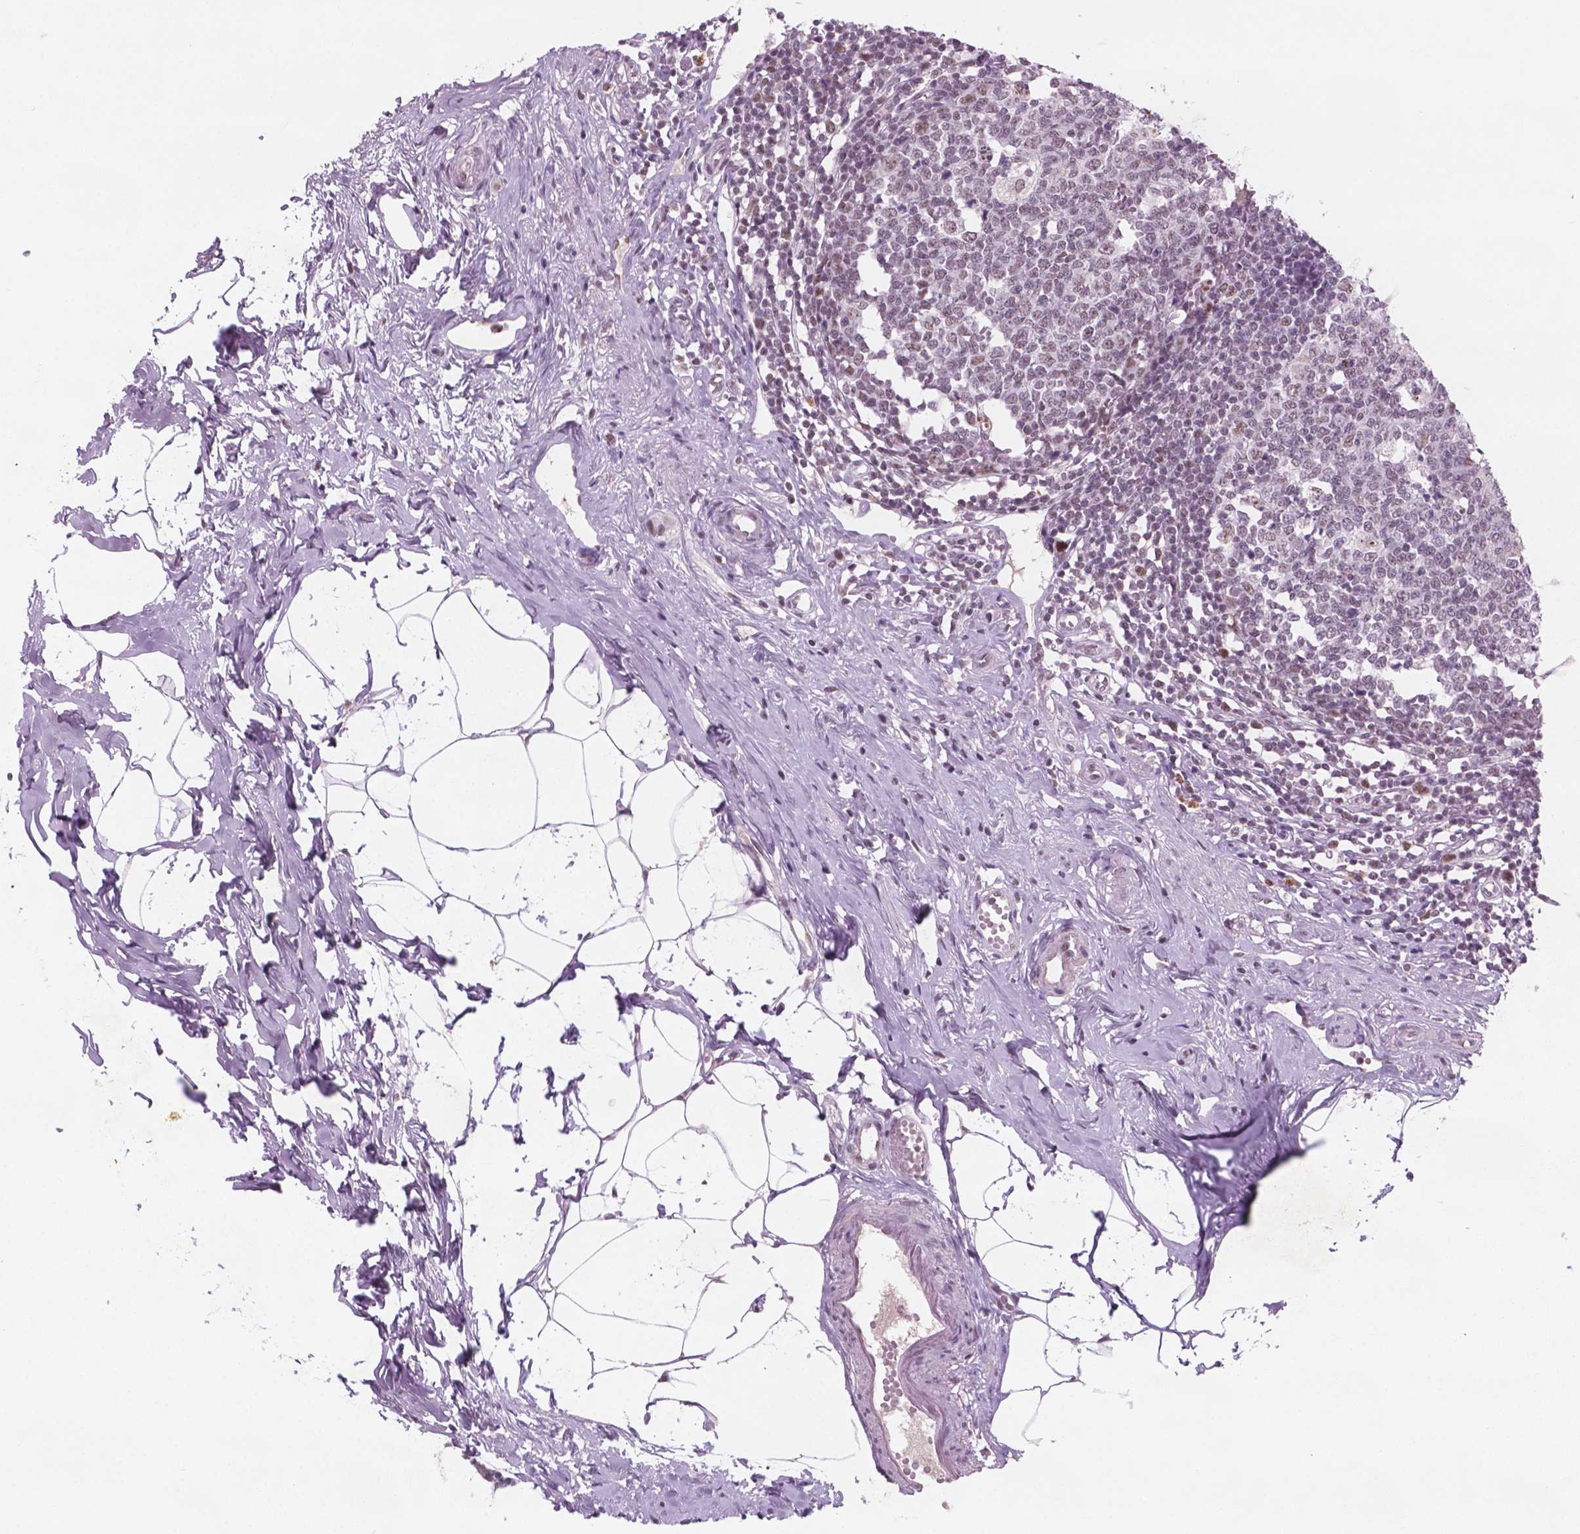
{"staining": {"intensity": "moderate", "quantity": ">75%", "location": "nuclear"}, "tissue": "appendix", "cell_type": "Glandular cells", "image_type": "normal", "snomed": [{"axis": "morphology", "description": "Normal tissue, NOS"}, {"axis": "morphology", "description": "Carcinoma, endometroid"}, {"axis": "topography", "description": "Appendix"}, {"axis": "topography", "description": "Colon"}], "caption": "Immunohistochemistry (IHC) image of benign human appendix stained for a protein (brown), which displays medium levels of moderate nuclear staining in about >75% of glandular cells.", "gene": "CTR9", "patient": {"sex": "female", "age": 60}}